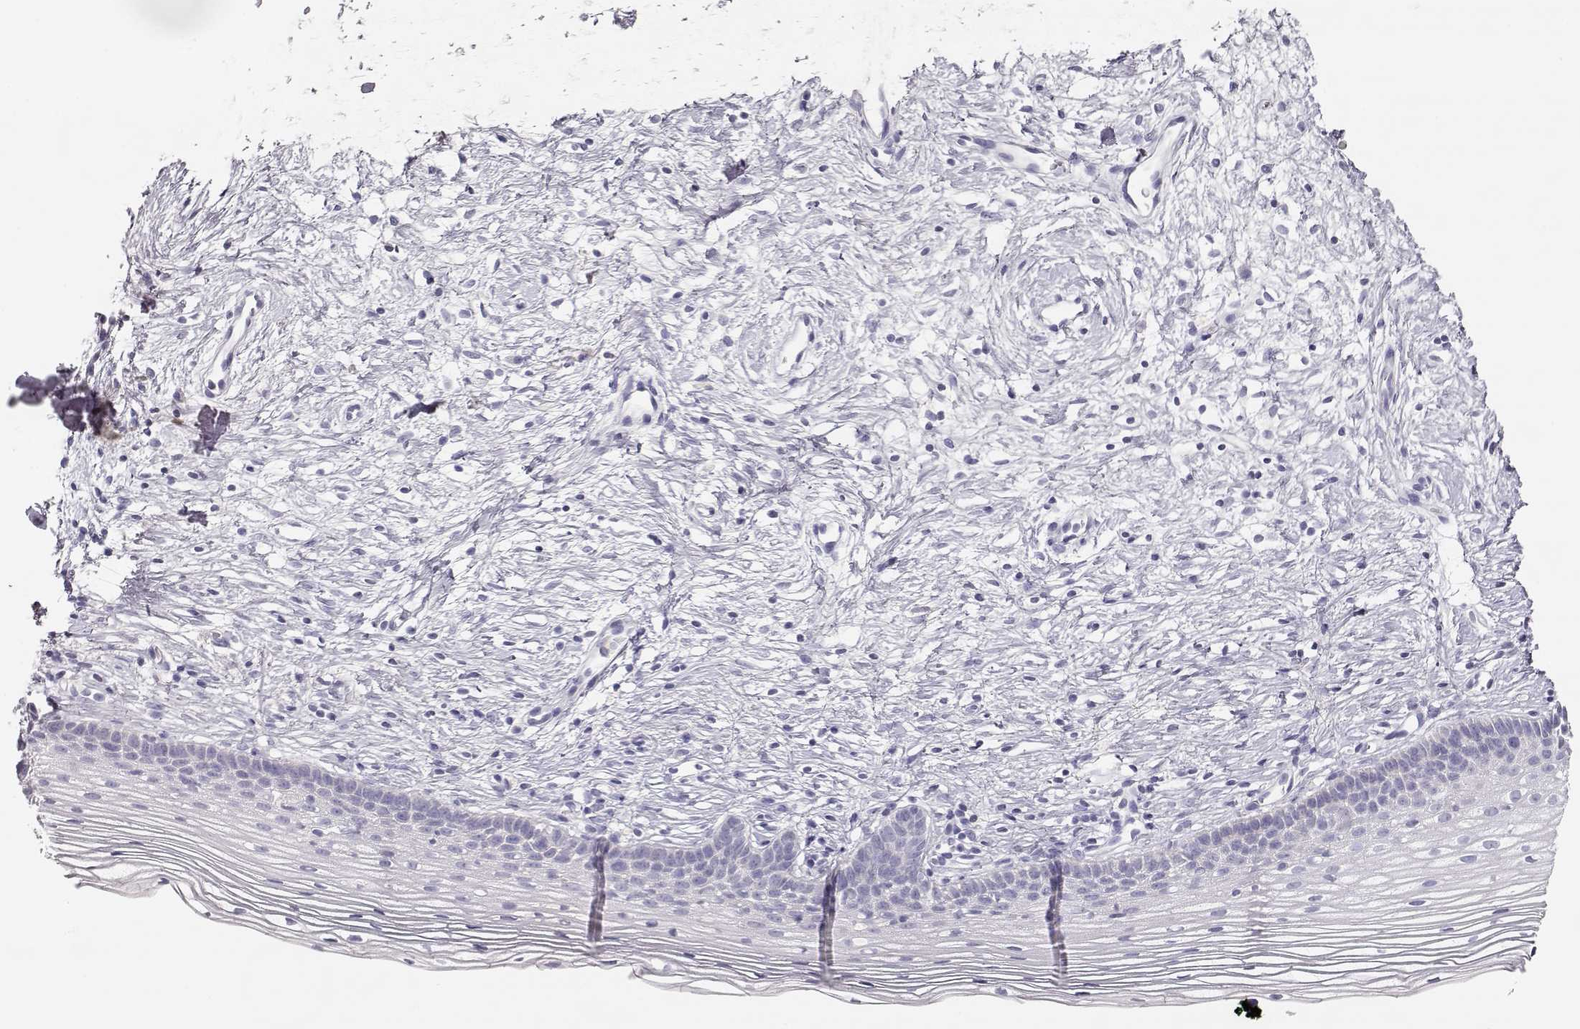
{"staining": {"intensity": "negative", "quantity": "none", "location": "none"}, "tissue": "cervix", "cell_type": "Squamous epithelial cells", "image_type": "normal", "snomed": [{"axis": "morphology", "description": "Normal tissue, NOS"}, {"axis": "topography", "description": "Cervix"}], "caption": "This is an immunohistochemistry histopathology image of unremarkable cervix. There is no positivity in squamous epithelial cells.", "gene": "LEPR", "patient": {"sex": "female", "age": 39}}